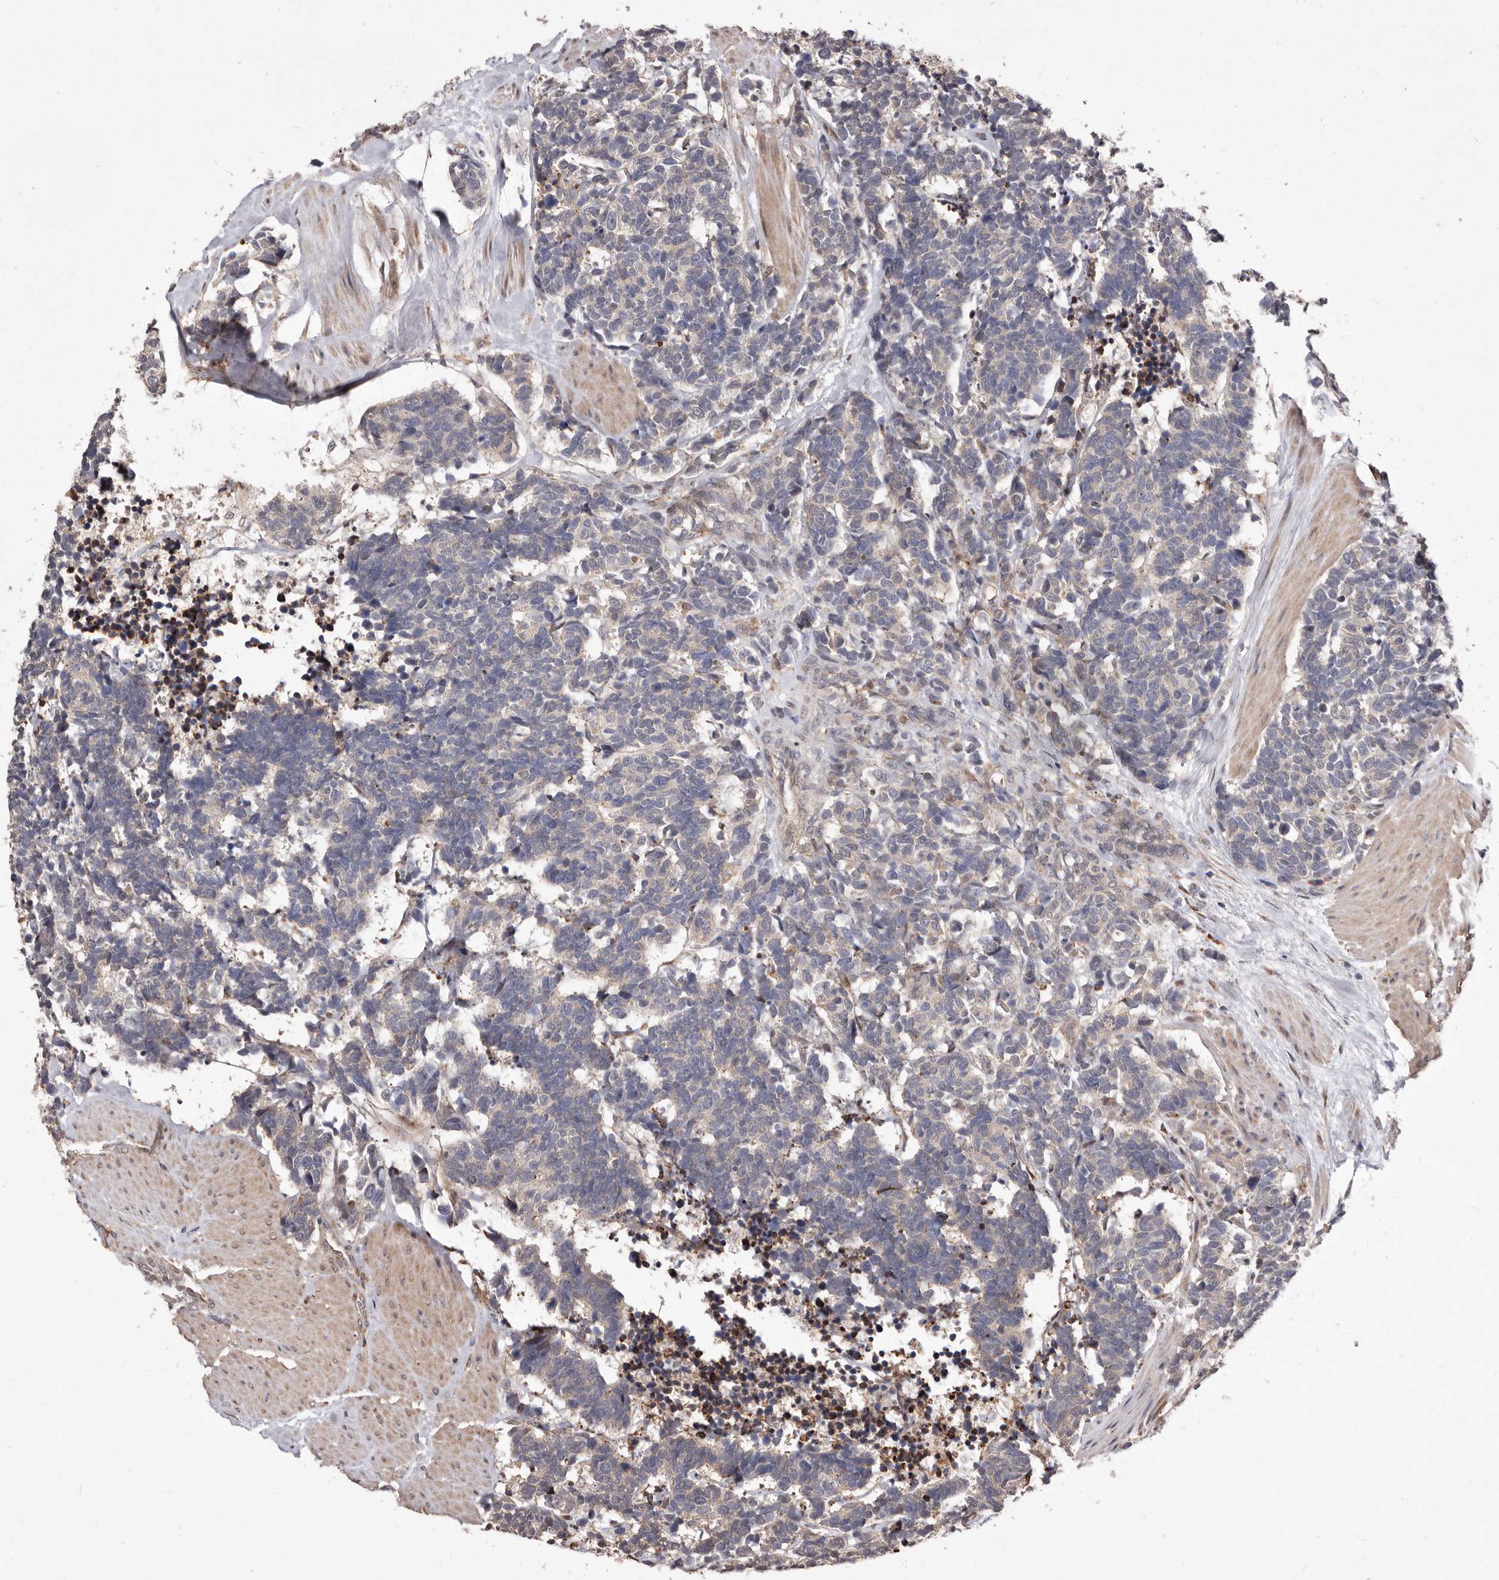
{"staining": {"intensity": "negative", "quantity": "none", "location": "none"}, "tissue": "carcinoid", "cell_type": "Tumor cells", "image_type": "cancer", "snomed": [{"axis": "morphology", "description": "Carcinoma, NOS"}, {"axis": "morphology", "description": "Carcinoid, malignant, NOS"}, {"axis": "topography", "description": "Urinary bladder"}], "caption": "The IHC image has no significant positivity in tumor cells of carcinoid tissue.", "gene": "RRM2B", "patient": {"sex": "male", "age": 57}}